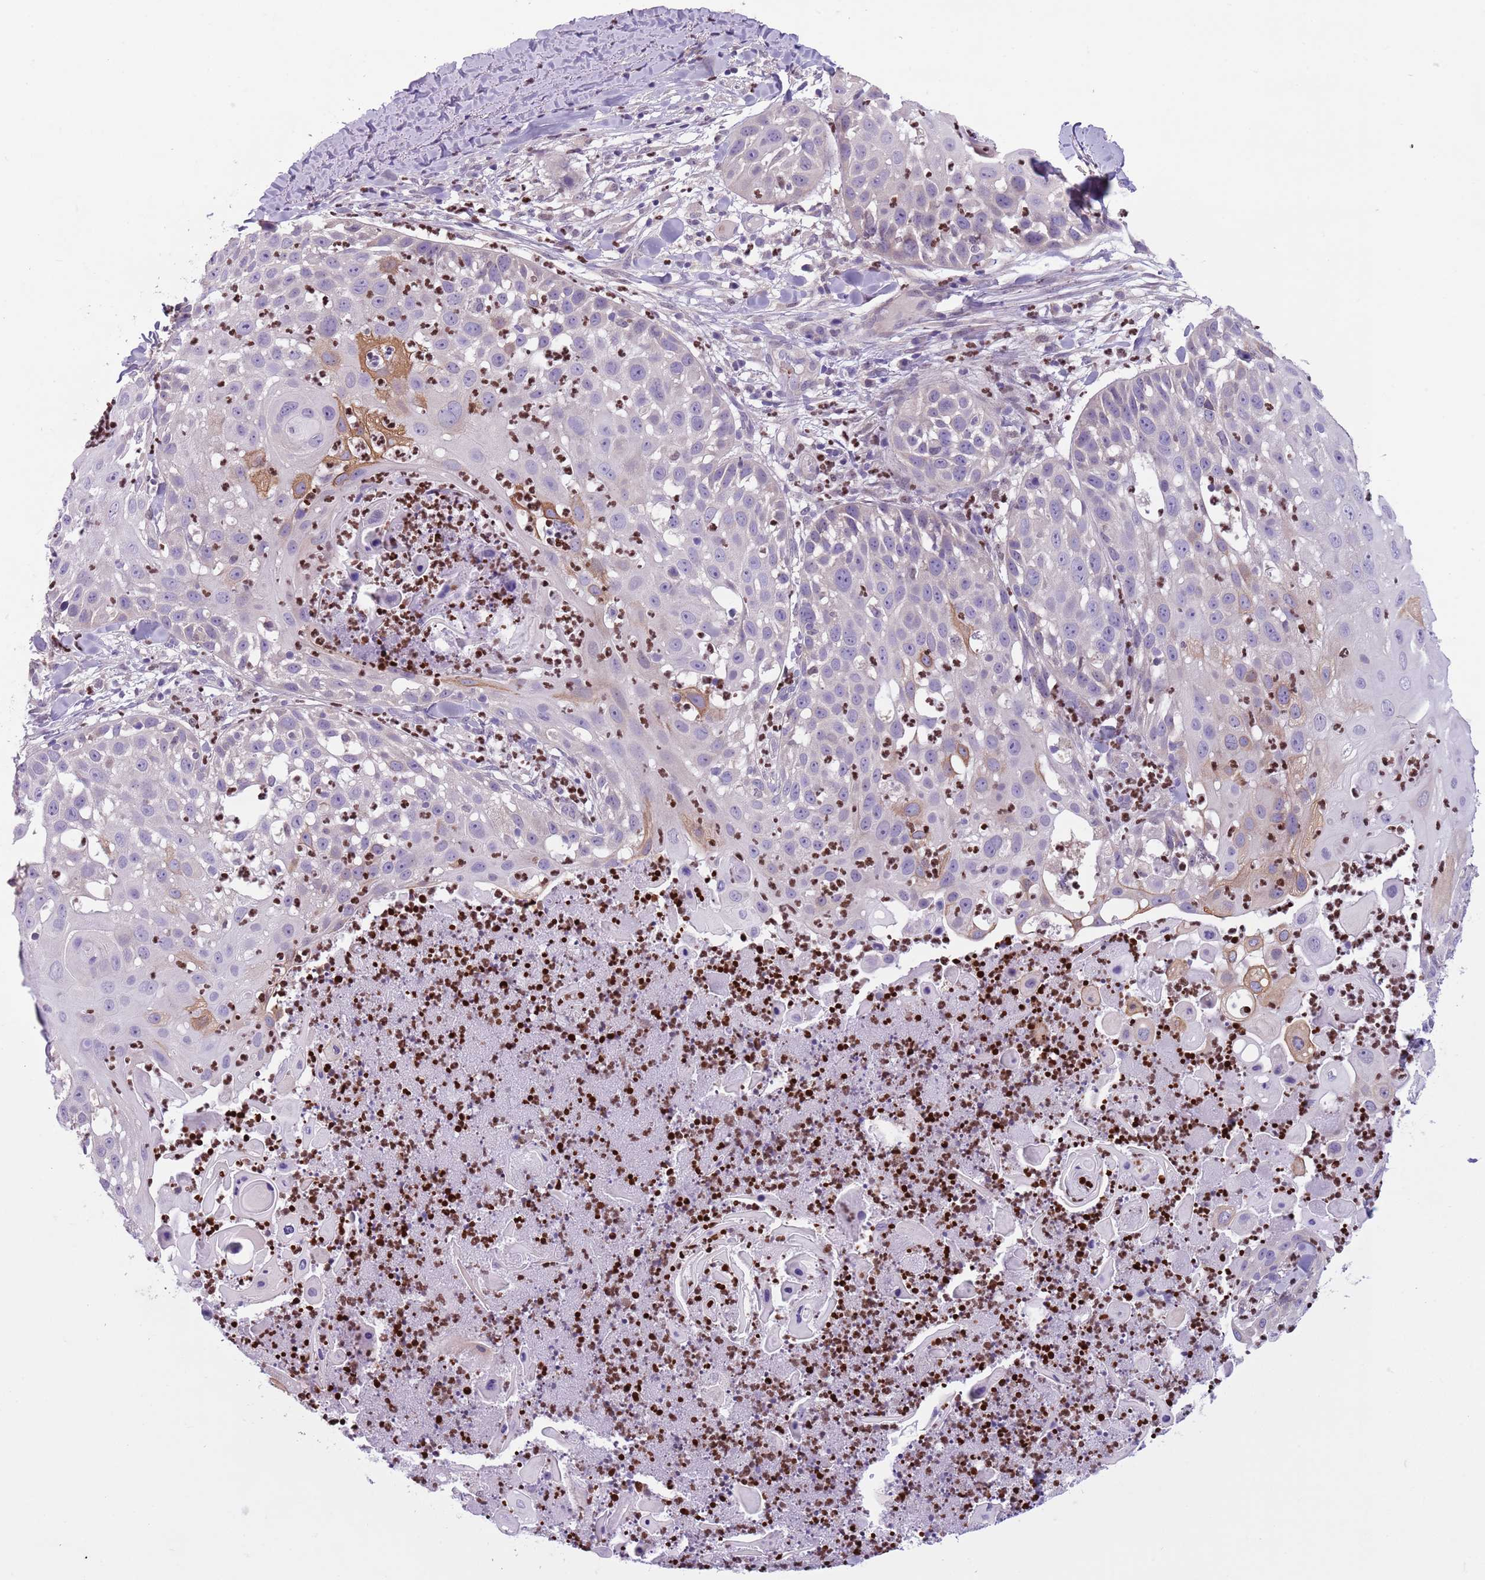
{"staining": {"intensity": "negative", "quantity": "none", "location": "none"}, "tissue": "skin cancer", "cell_type": "Tumor cells", "image_type": "cancer", "snomed": [{"axis": "morphology", "description": "Squamous cell carcinoma, NOS"}, {"axis": "topography", "description": "Skin"}], "caption": "Tumor cells show no significant protein positivity in skin cancer (squamous cell carcinoma).", "gene": "ADCY7", "patient": {"sex": "female", "age": 44}}